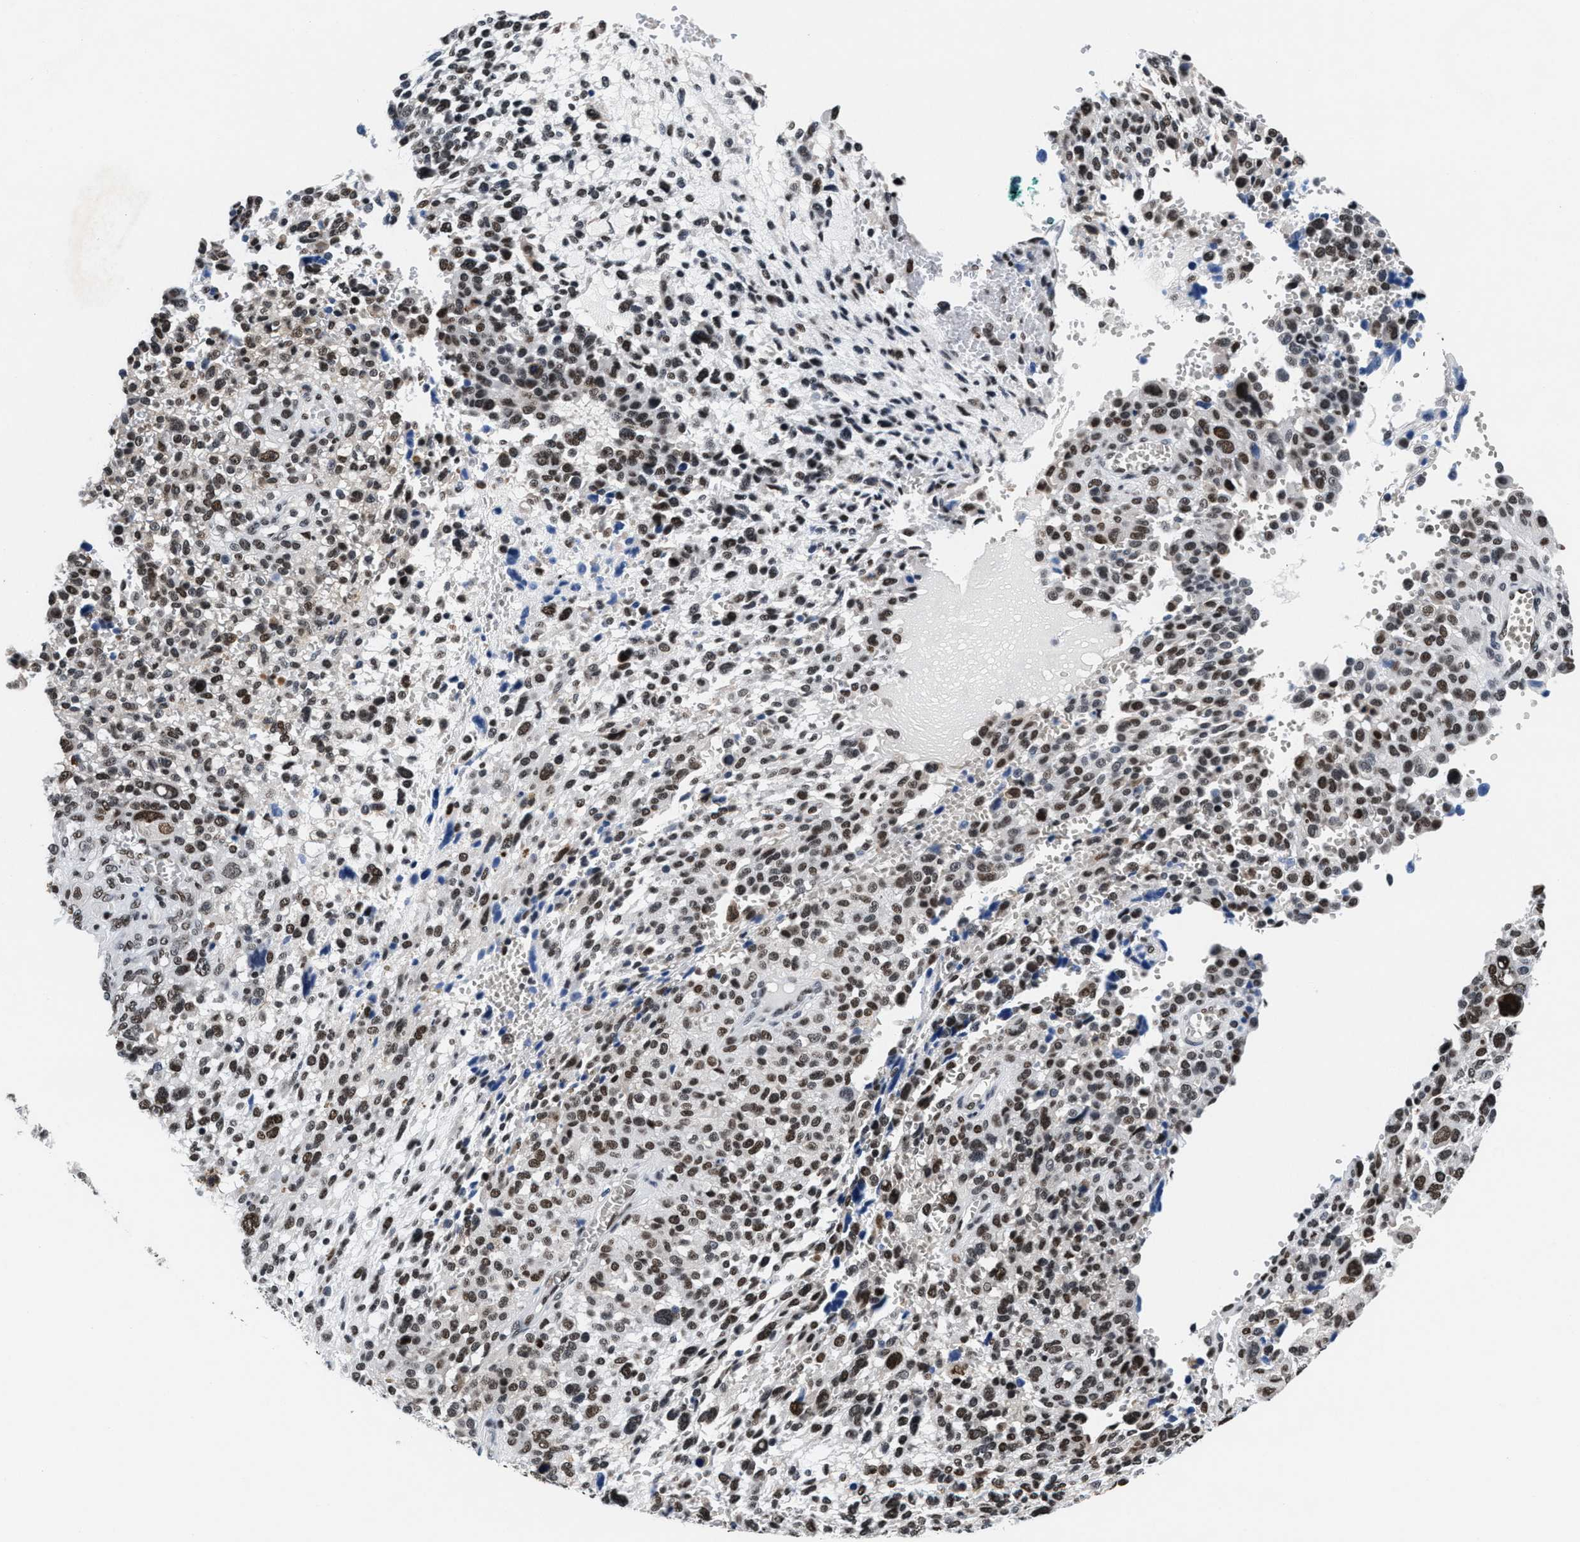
{"staining": {"intensity": "moderate", "quantity": ">75%", "location": "nuclear"}, "tissue": "melanoma", "cell_type": "Tumor cells", "image_type": "cancer", "snomed": [{"axis": "morphology", "description": "Malignant melanoma, NOS"}, {"axis": "topography", "description": "Skin"}], "caption": "Protein staining by immunohistochemistry displays moderate nuclear expression in approximately >75% of tumor cells in melanoma.", "gene": "WDR81", "patient": {"sex": "female", "age": 55}}